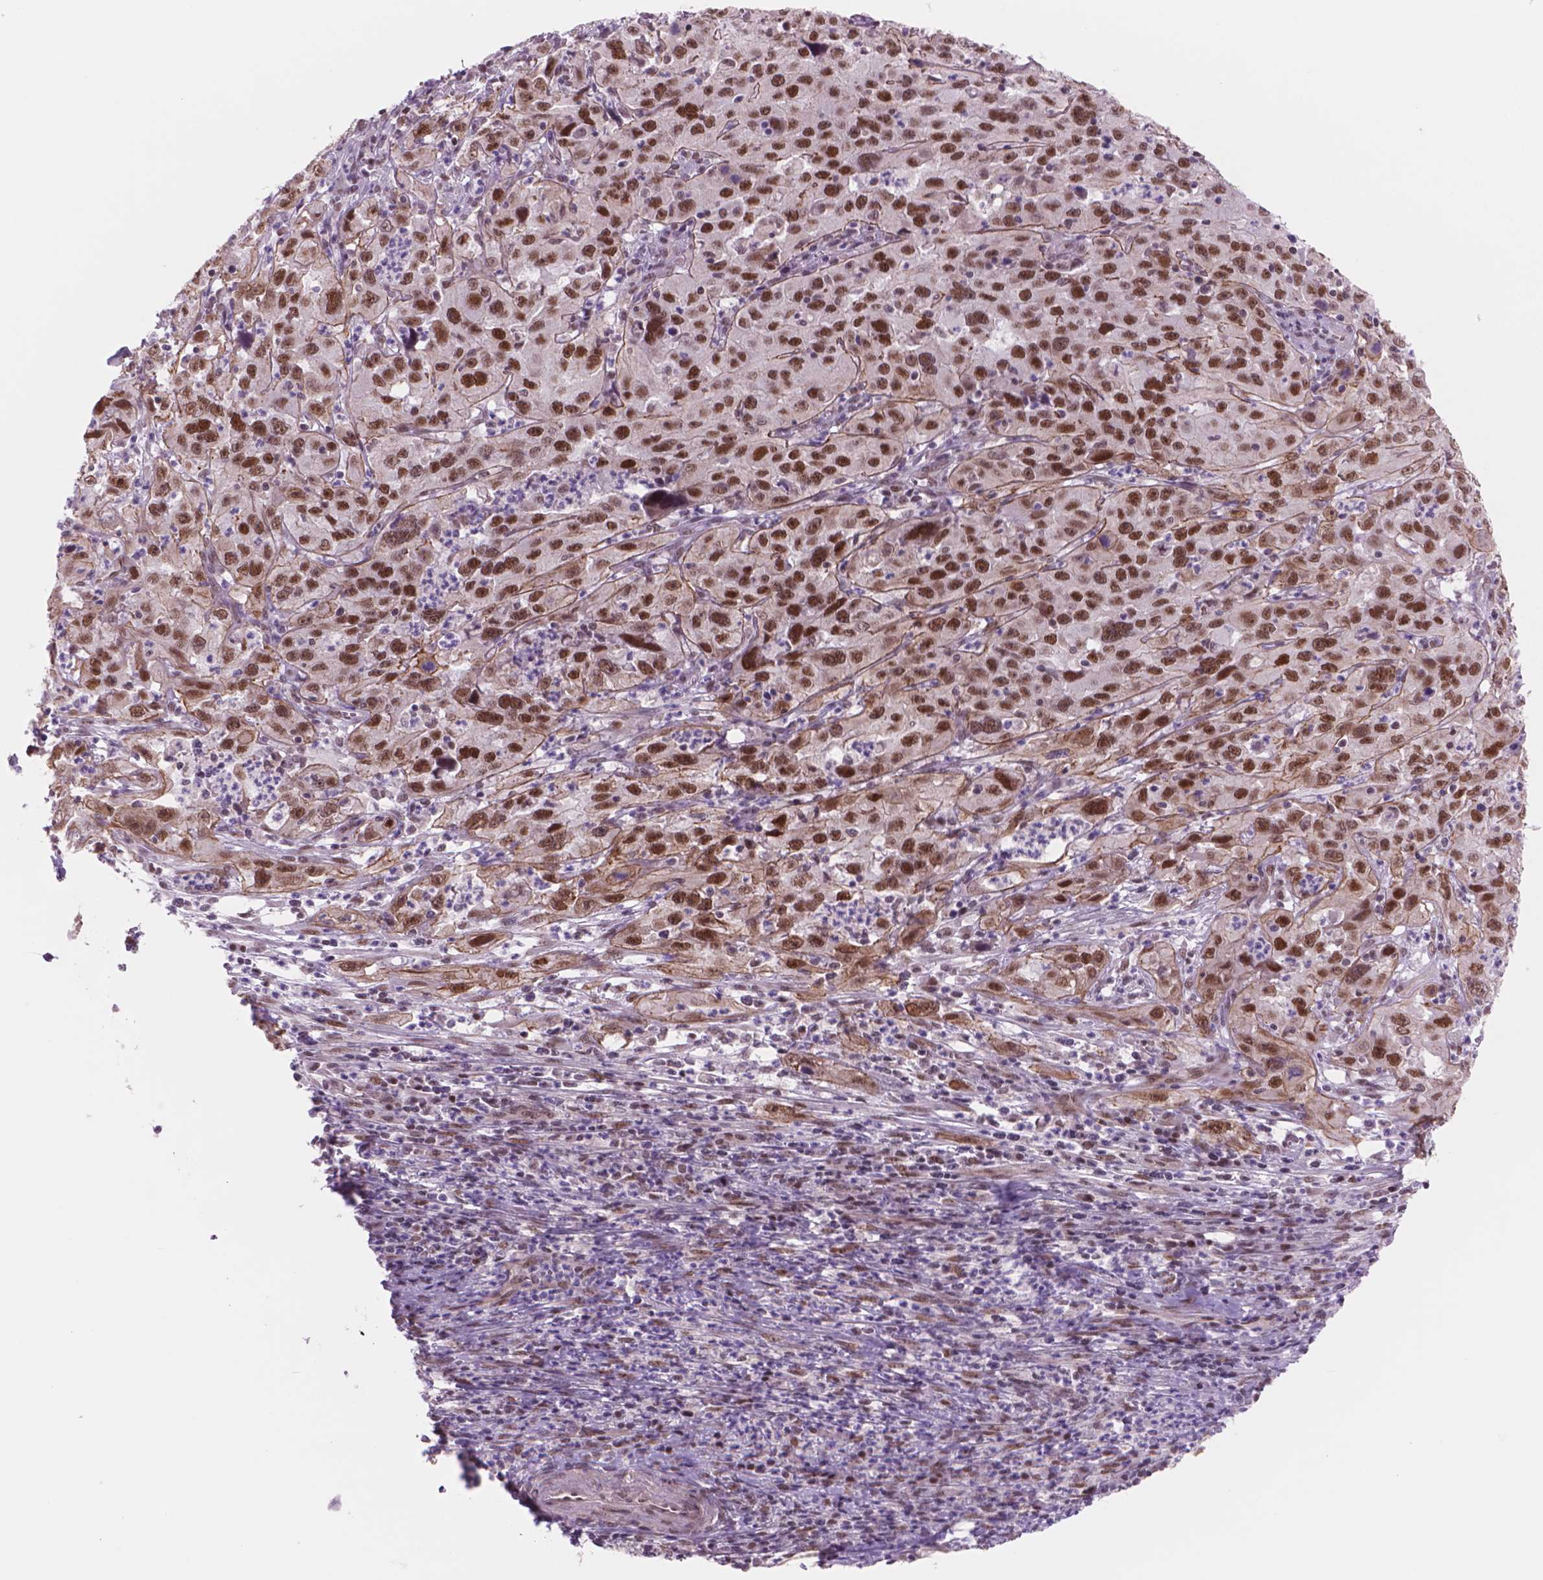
{"staining": {"intensity": "strong", "quantity": ">75%", "location": "nuclear"}, "tissue": "cervical cancer", "cell_type": "Tumor cells", "image_type": "cancer", "snomed": [{"axis": "morphology", "description": "Squamous cell carcinoma, NOS"}, {"axis": "topography", "description": "Cervix"}], "caption": "High-power microscopy captured an IHC histopathology image of cervical cancer (squamous cell carcinoma), revealing strong nuclear expression in about >75% of tumor cells.", "gene": "POLR3D", "patient": {"sex": "female", "age": 32}}